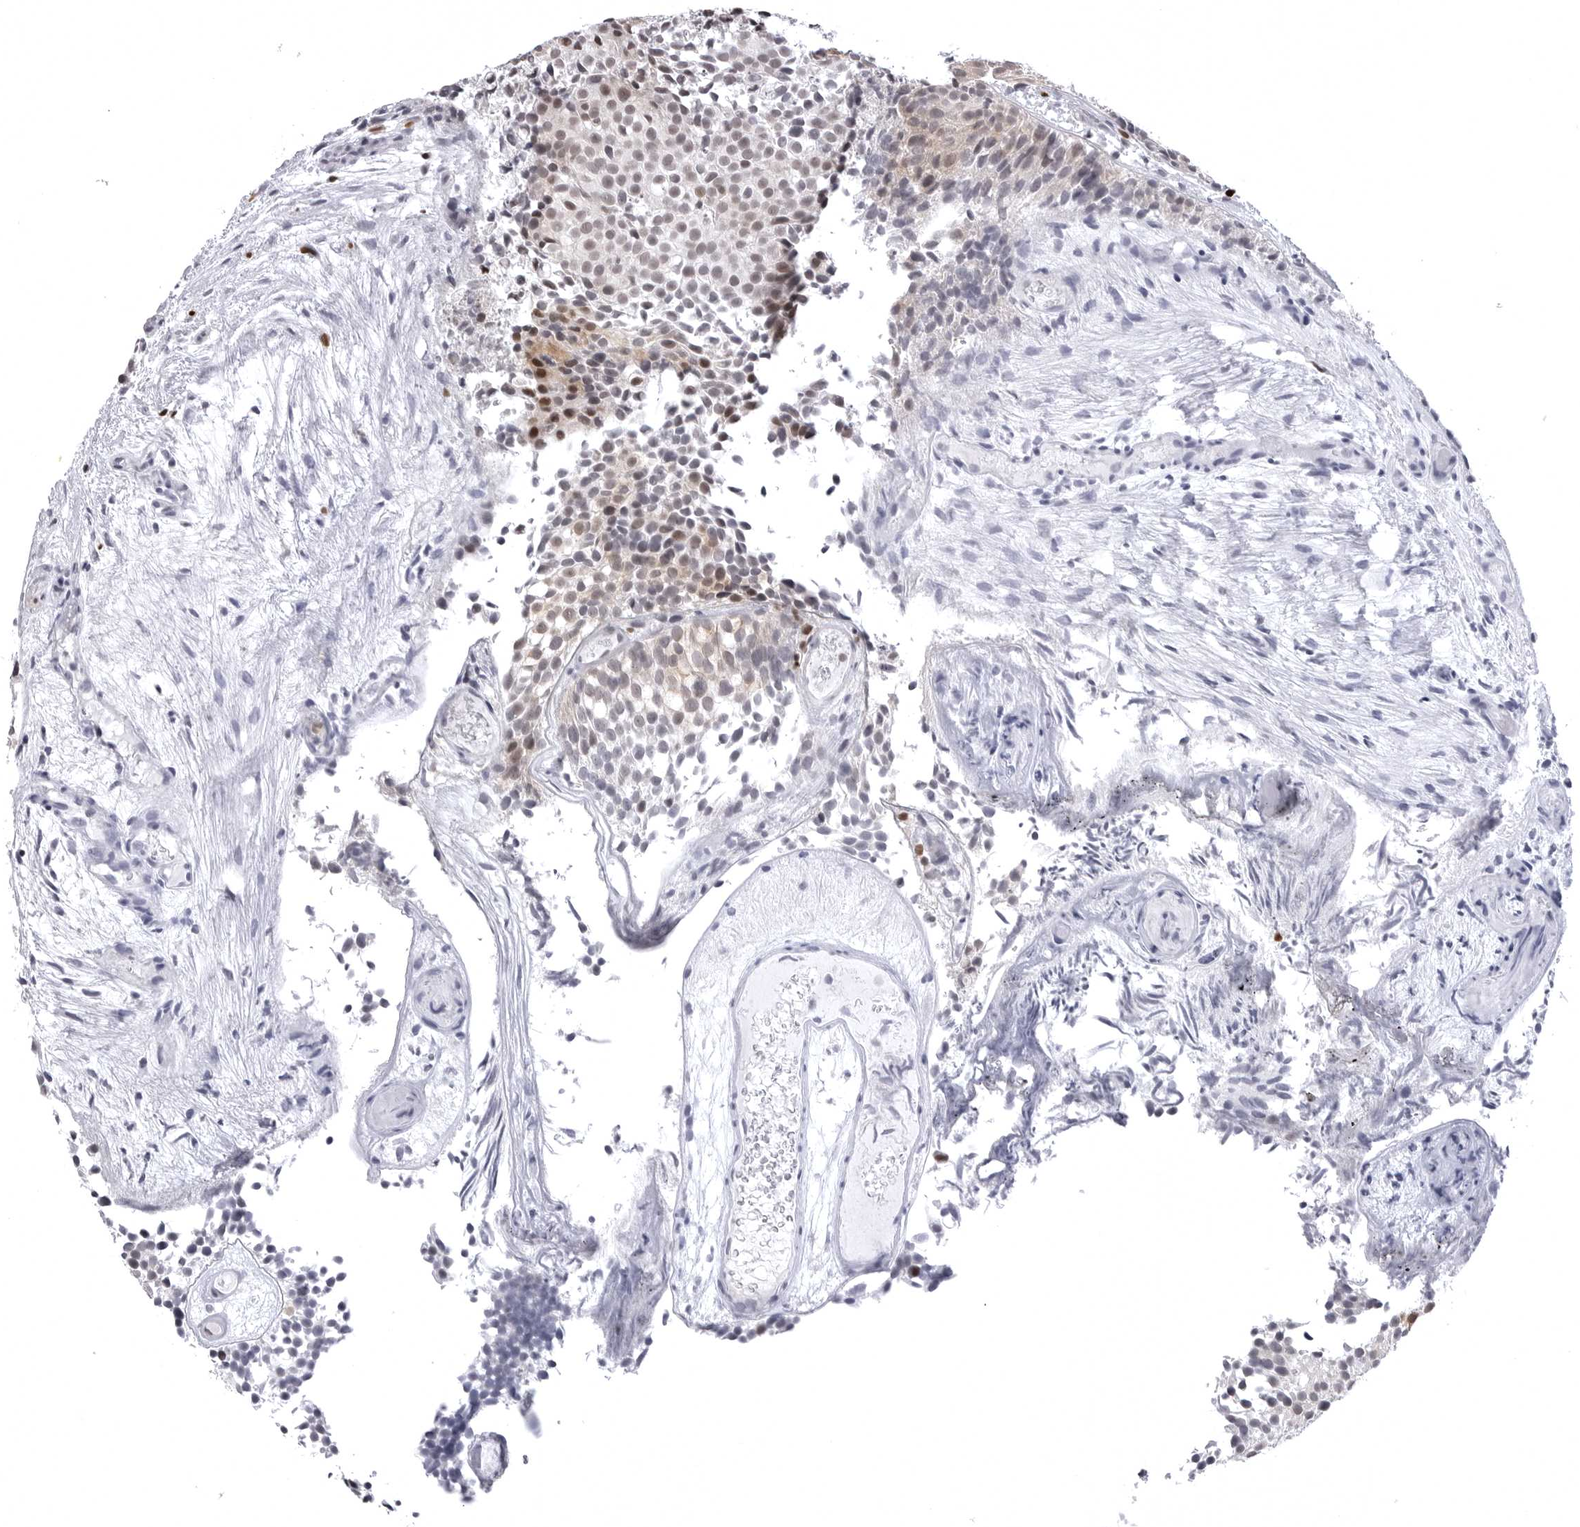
{"staining": {"intensity": "weak", "quantity": "25%-75%", "location": "cytoplasmic/membranous,nuclear"}, "tissue": "urothelial cancer", "cell_type": "Tumor cells", "image_type": "cancer", "snomed": [{"axis": "morphology", "description": "Urothelial carcinoma, Low grade"}, {"axis": "topography", "description": "Urinary bladder"}], "caption": "Immunohistochemical staining of human low-grade urothelial carcinoma shows low levels of weak cytoplasmic/membranous and nuclear protein positivity in approximately 25%-75% of tumor cells.", "gene": "PTK2B", "patient": {"sex": "male", "age": 86}}